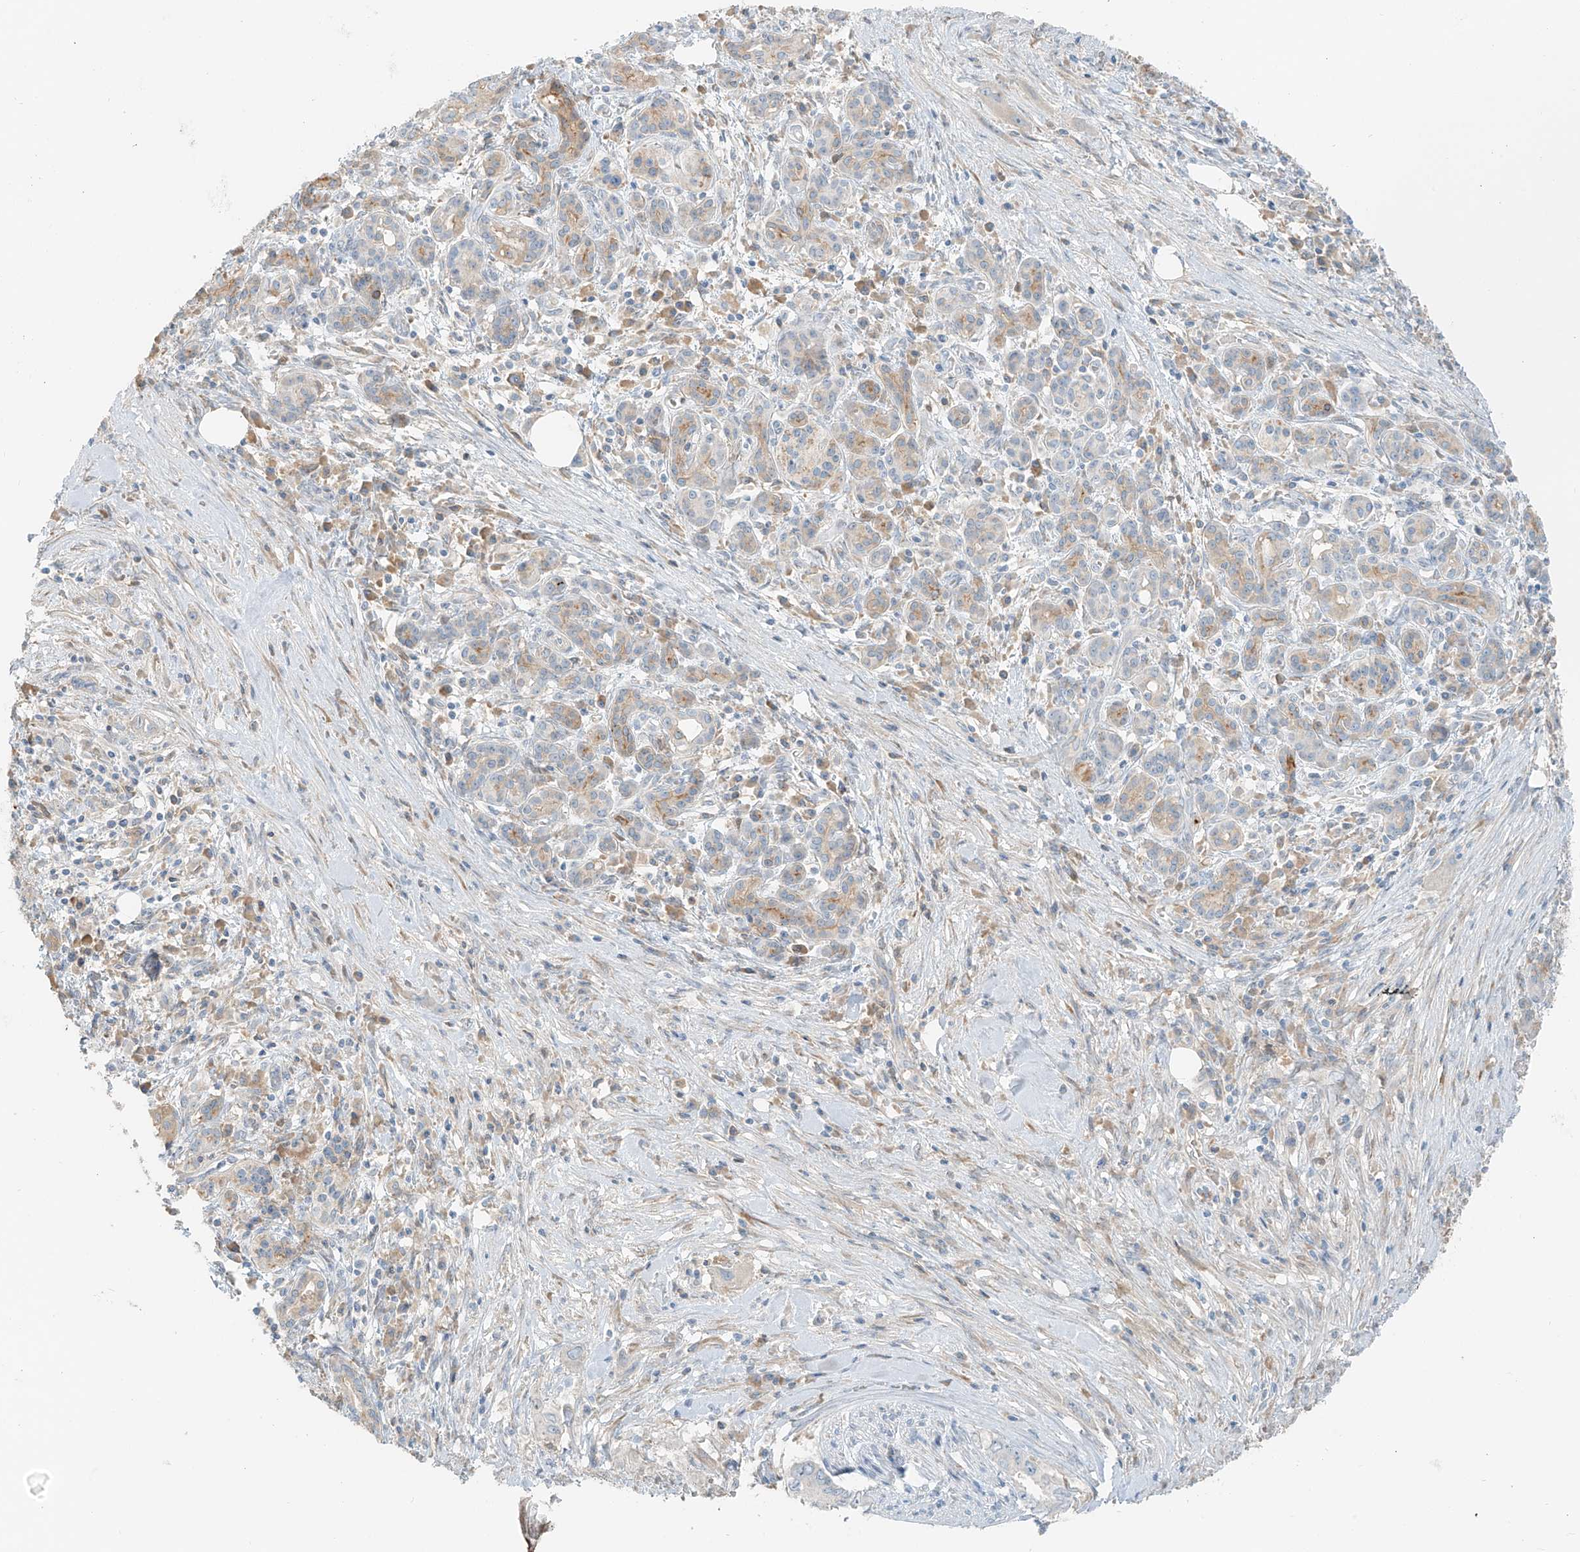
{"staining": {"intensity": "weak", "quantity": "<25%", "location": "cytoplasmic/membranous"}, "tissue": "pancreatic cancer", "cell_type": "Tumor cells", "image_type": "cancer", "snomed": [{"axis": "morphology", "description": "Adenocarcinoma, NOS"}, {"axis": "topography", "description": "Pancreas"}], "caption": "There is no significant expression in tumor cells of pancreatic cancer (adenocarcinoma).", "gene": "FSTL1", "patient": {"sex": "female", "age": 73}}